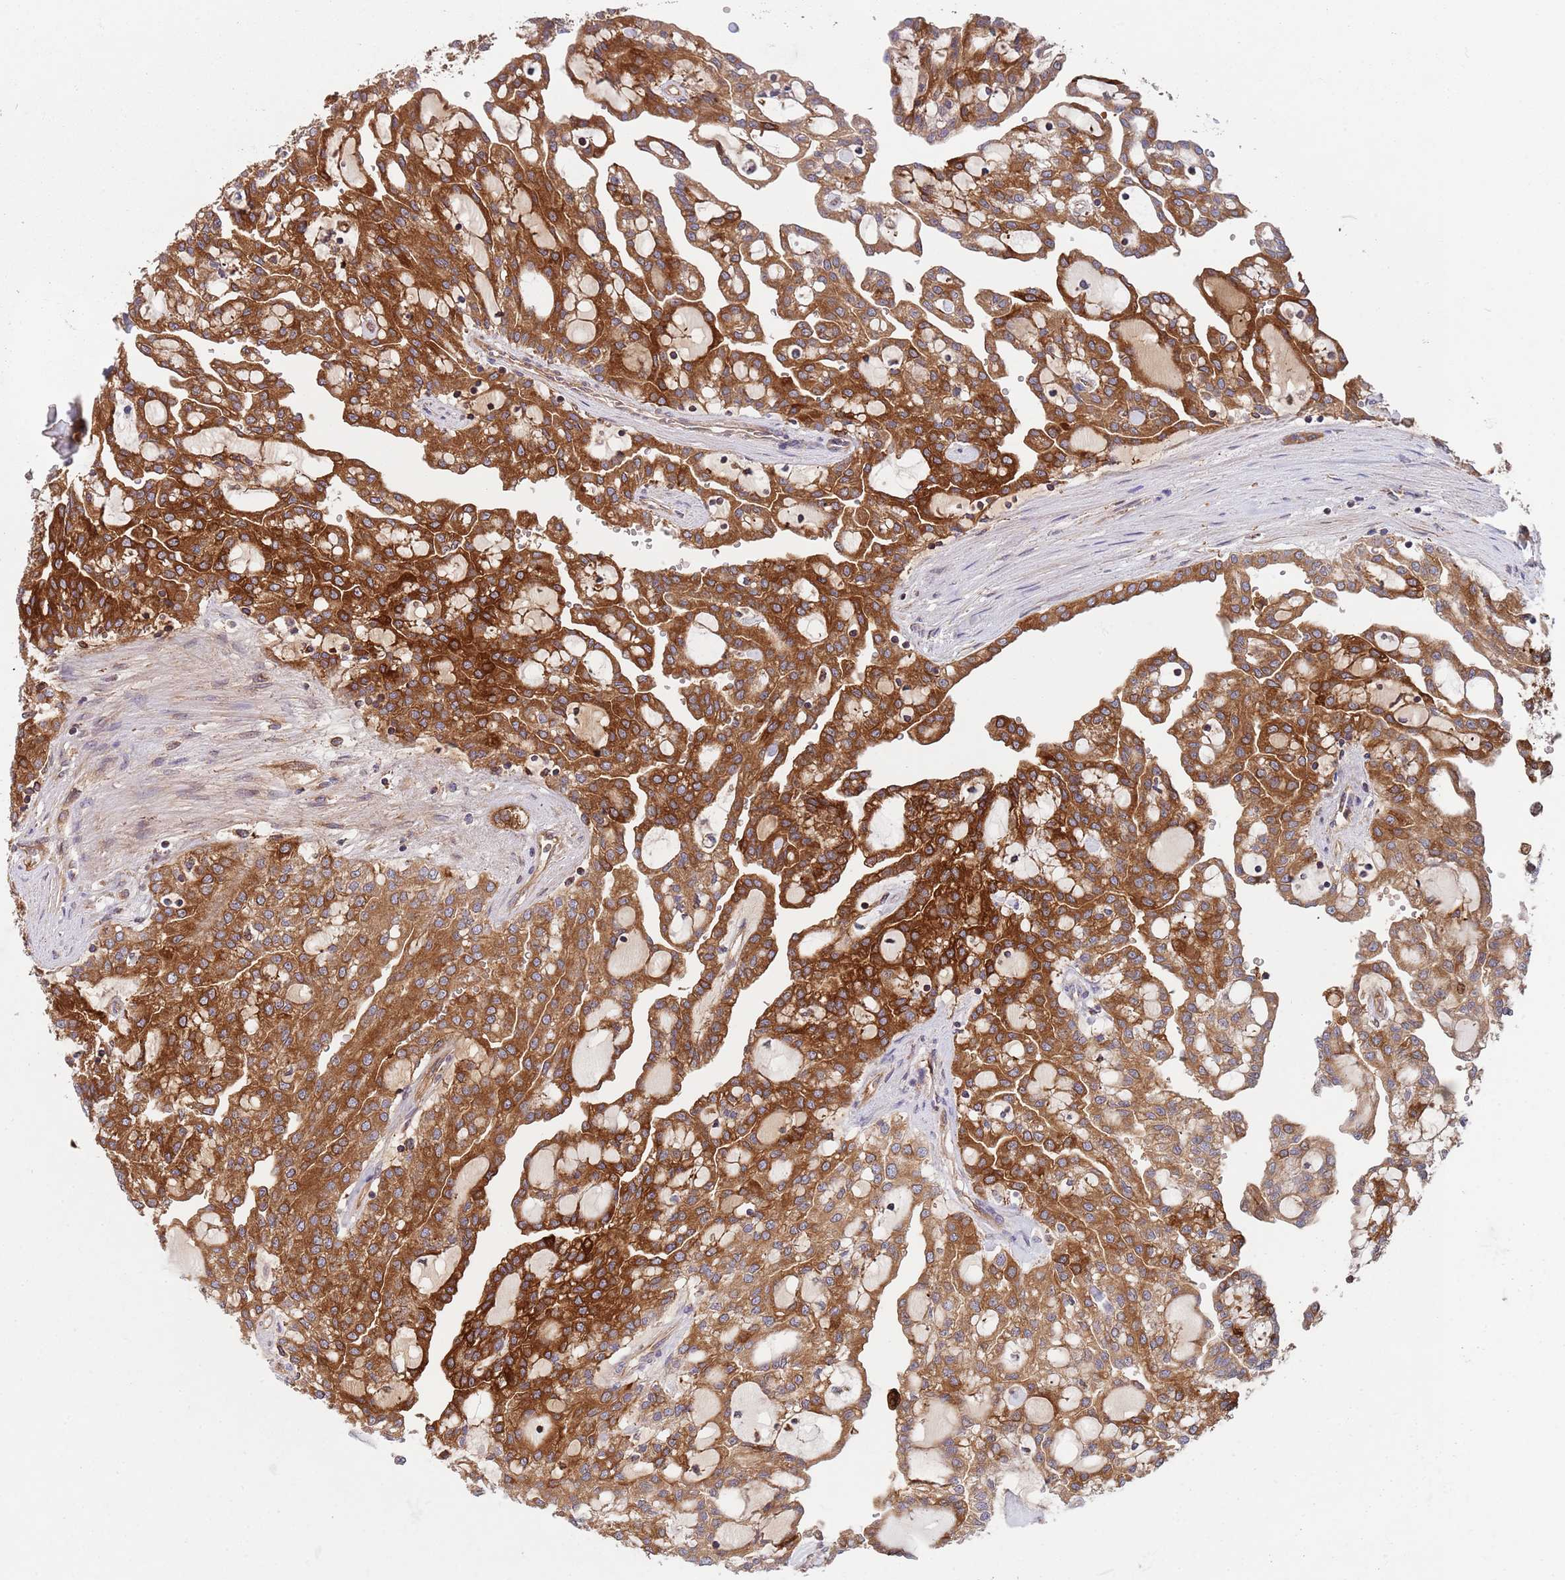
{"staining": {"intensity": "strong", "quantity": ">75%", "location": "cytoplasmic/membranous"}, "tissue": "renal cancer", "cell_type": "Tumor cells", "image_type": "cancer", "snomed": [{"axis": "morphology", "description": "Adenocarcinoma, NOS"}, {"axis": "topography", "description": "Kidney"}], "caption": "Tumor cells exhibit strong cytoplasmic/membranous positivity in about >75% of cells in renal adenocarcinoma.", "gene": "ZMYM5", "patient": {"sex": "male", "age": 63}}